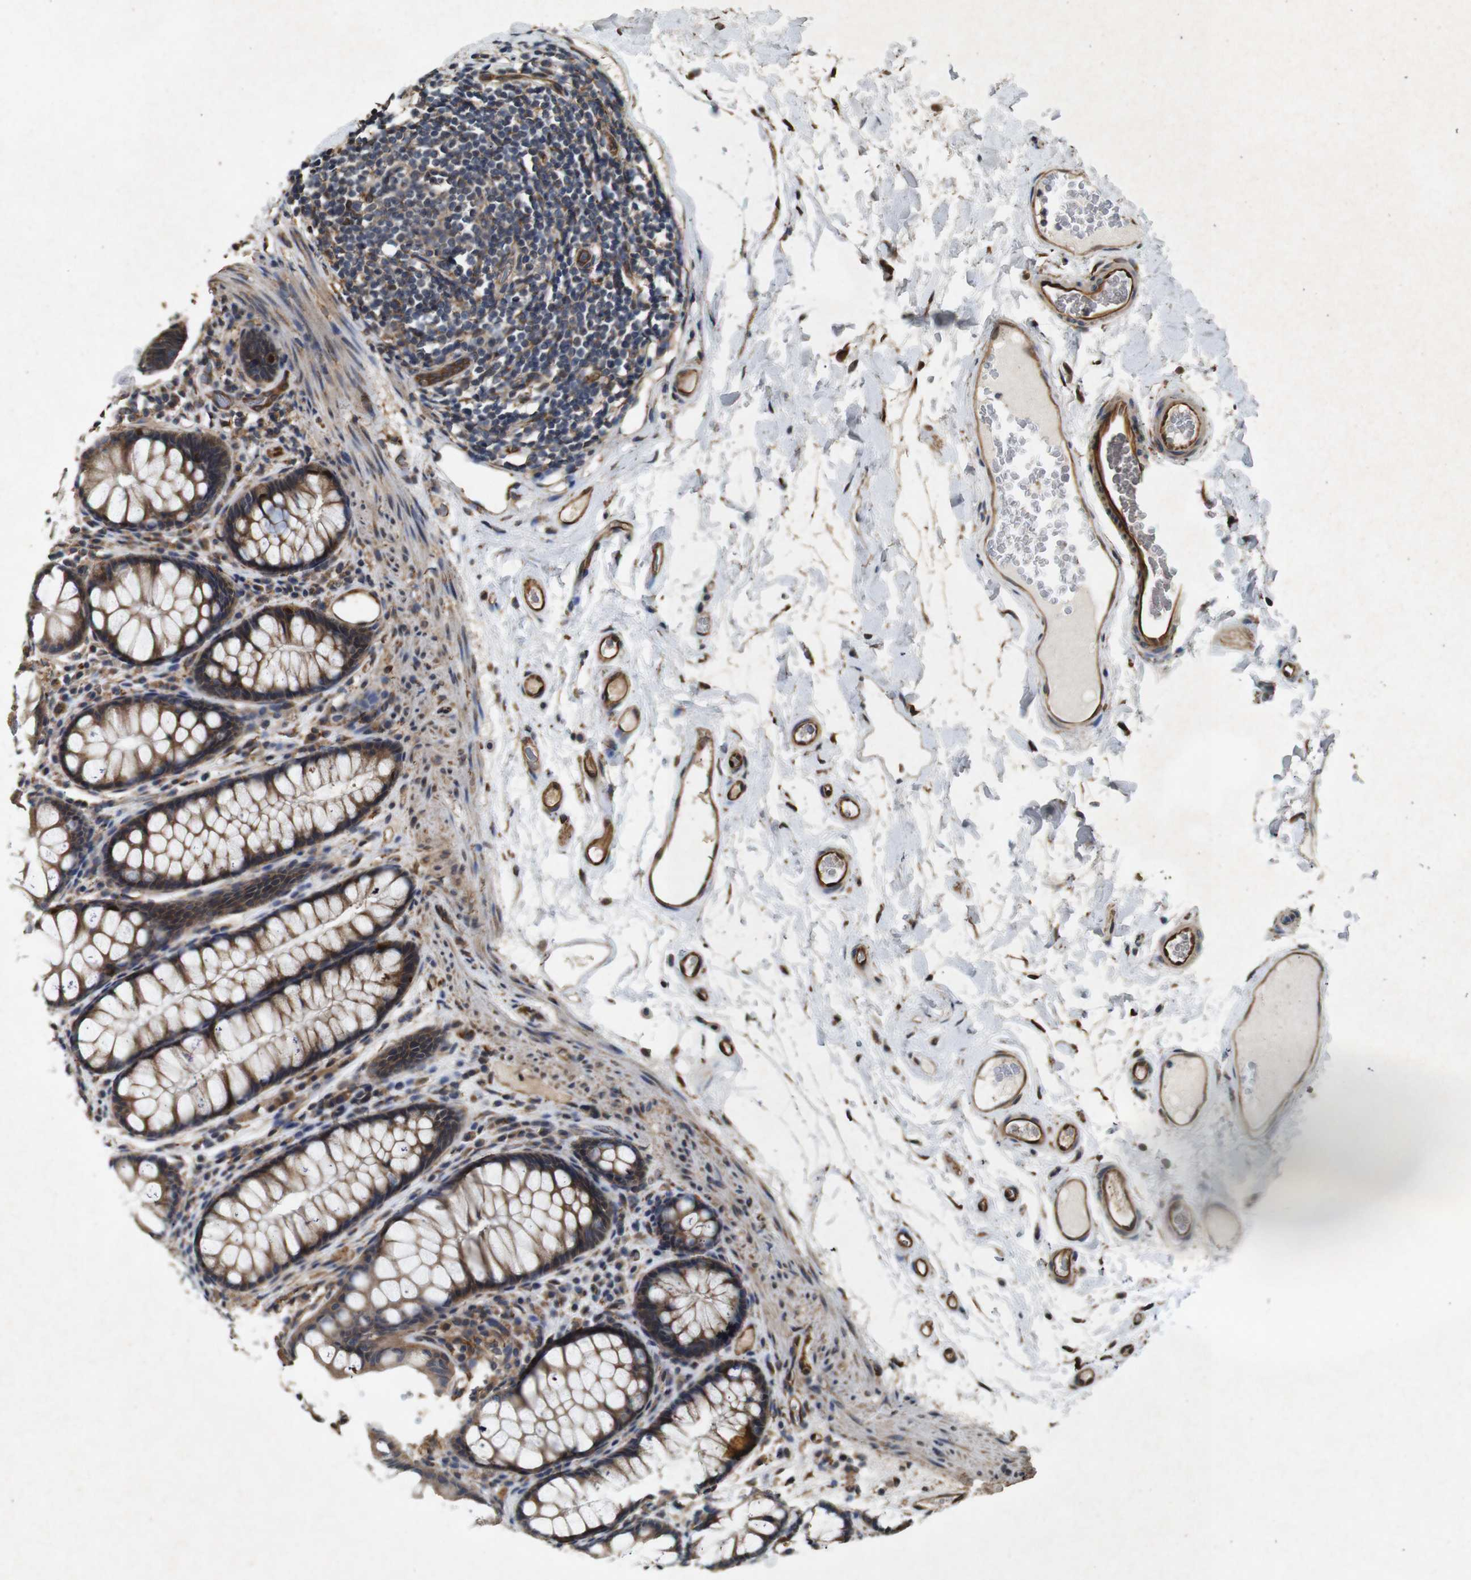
{"staining": {"intensity": "weak", "quantity": ">75%", "location": "cytoplasmic/membranous"}, "tissue": "colon", "cell_type": "Endothelial cells", "image_type": "normal", "snomed": [{"axis": "morphology", "description": "Normal tissue, NOS"}, {"axis": "topography", "description": "Colon"}], "caption": "Brown immunohistochemical staining in unremarkable colon demonstrates weak cytoplasmic/membranous positivity in approximately >75% of endothelial cells. The staining was performed using DAB (3,3'-diaminobenzidine) to visualize the protein expression in brown, while the nuclei were stained in blue with hematoxylin (Magnification: 20x).", "gene": "CNPY4", "patient": {"sex": "female", "age": 55}}